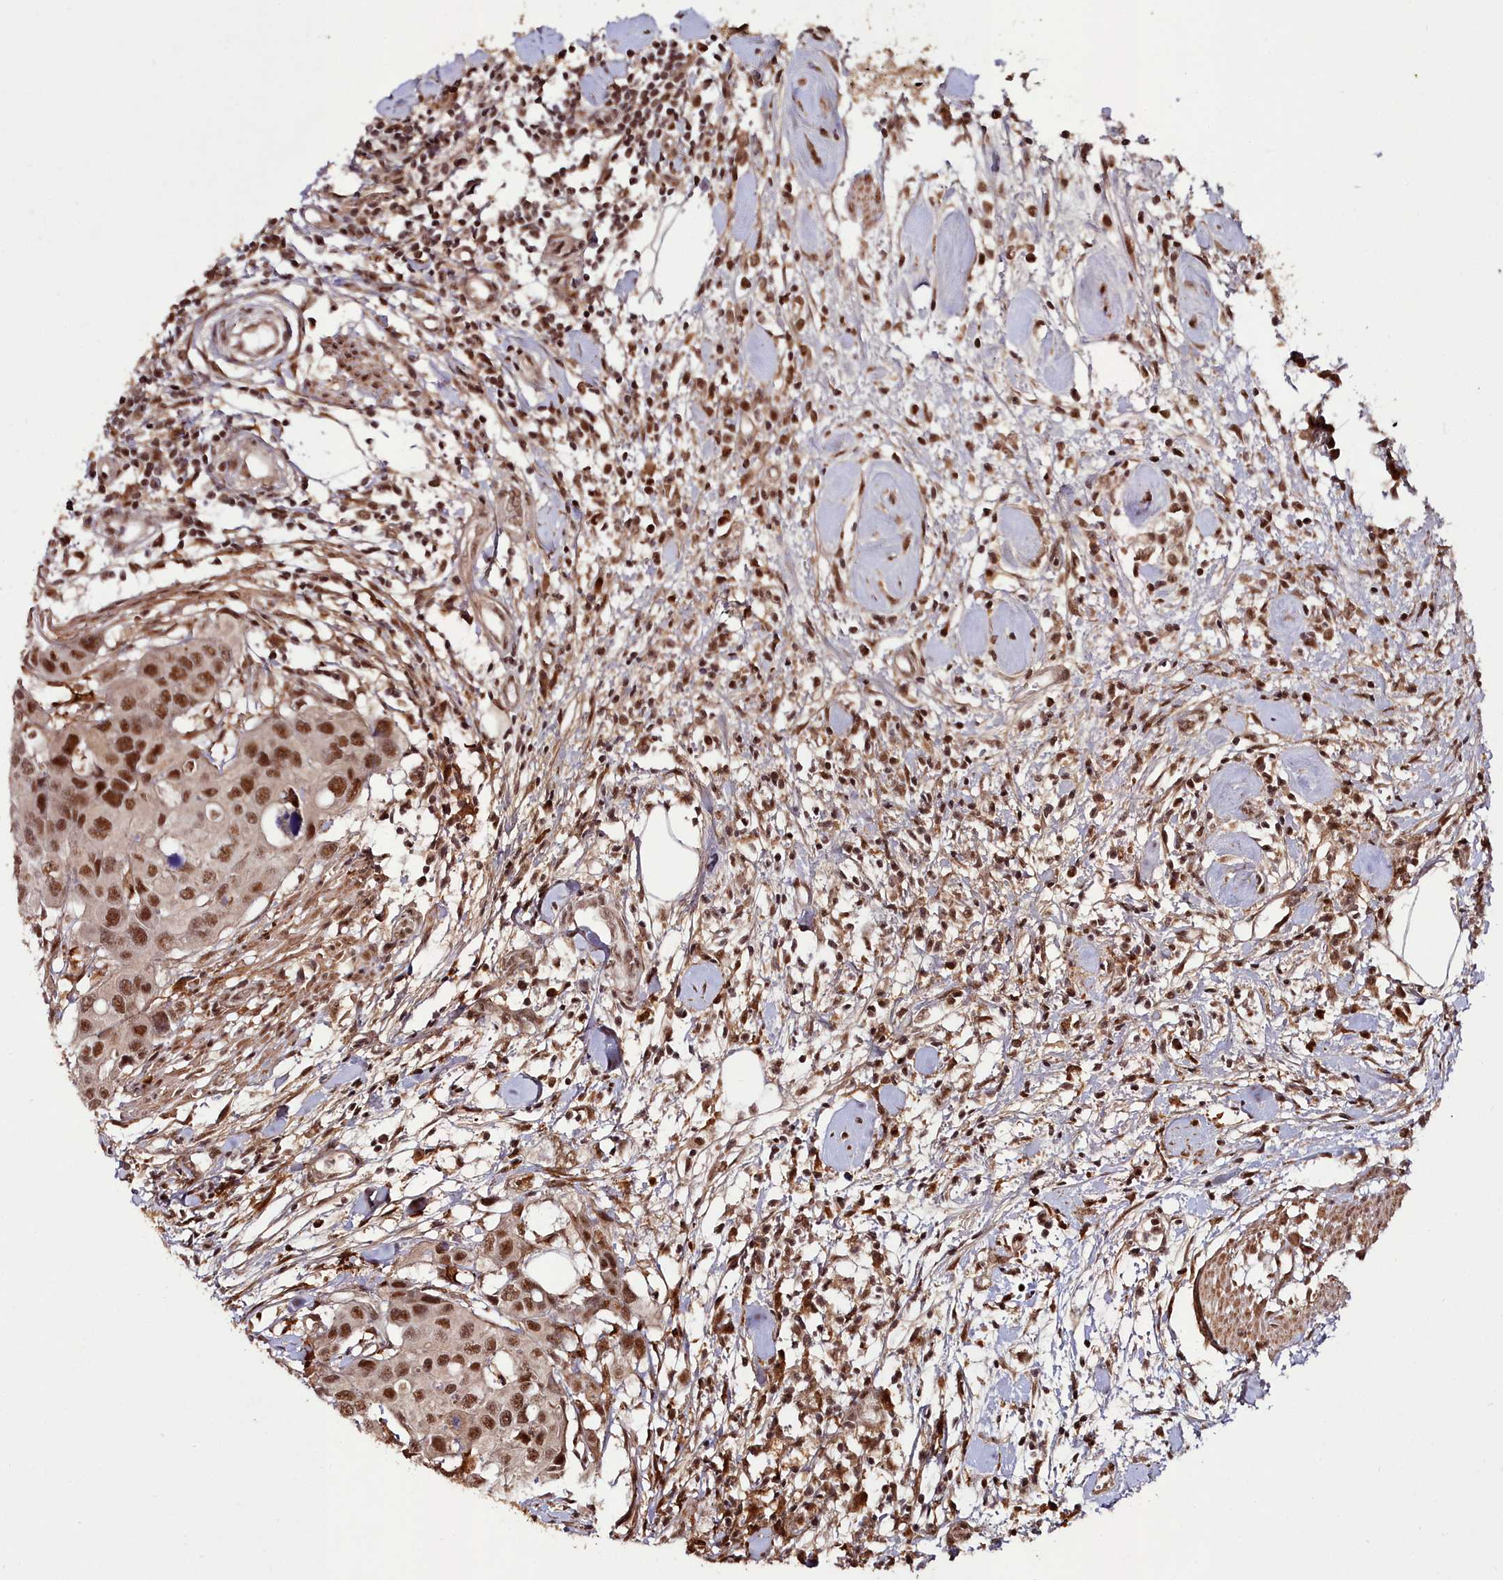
{"staining": {"intensity": "strong", "quantity": ">75%", "location": "nuclear"}, "tissue": "colorectal cancer", "cell_type": "Tumor cells", "image_type": "cancer", "snomed": [{"axis": "morphology", "description": "Adenocarcinoma, NOS"}, {"axis": "topography", "description": "Colon"}], "caption": "Immunohistochemistry (IHC) histopathology image of human colorectal adenocarcinoma stained for a protein (brown), which reveals high levels of strong nuclear expression in approximately >75% of tumor cells.", "gene": "CXXC1", "patient": {"sex": "male", "age": 77}}